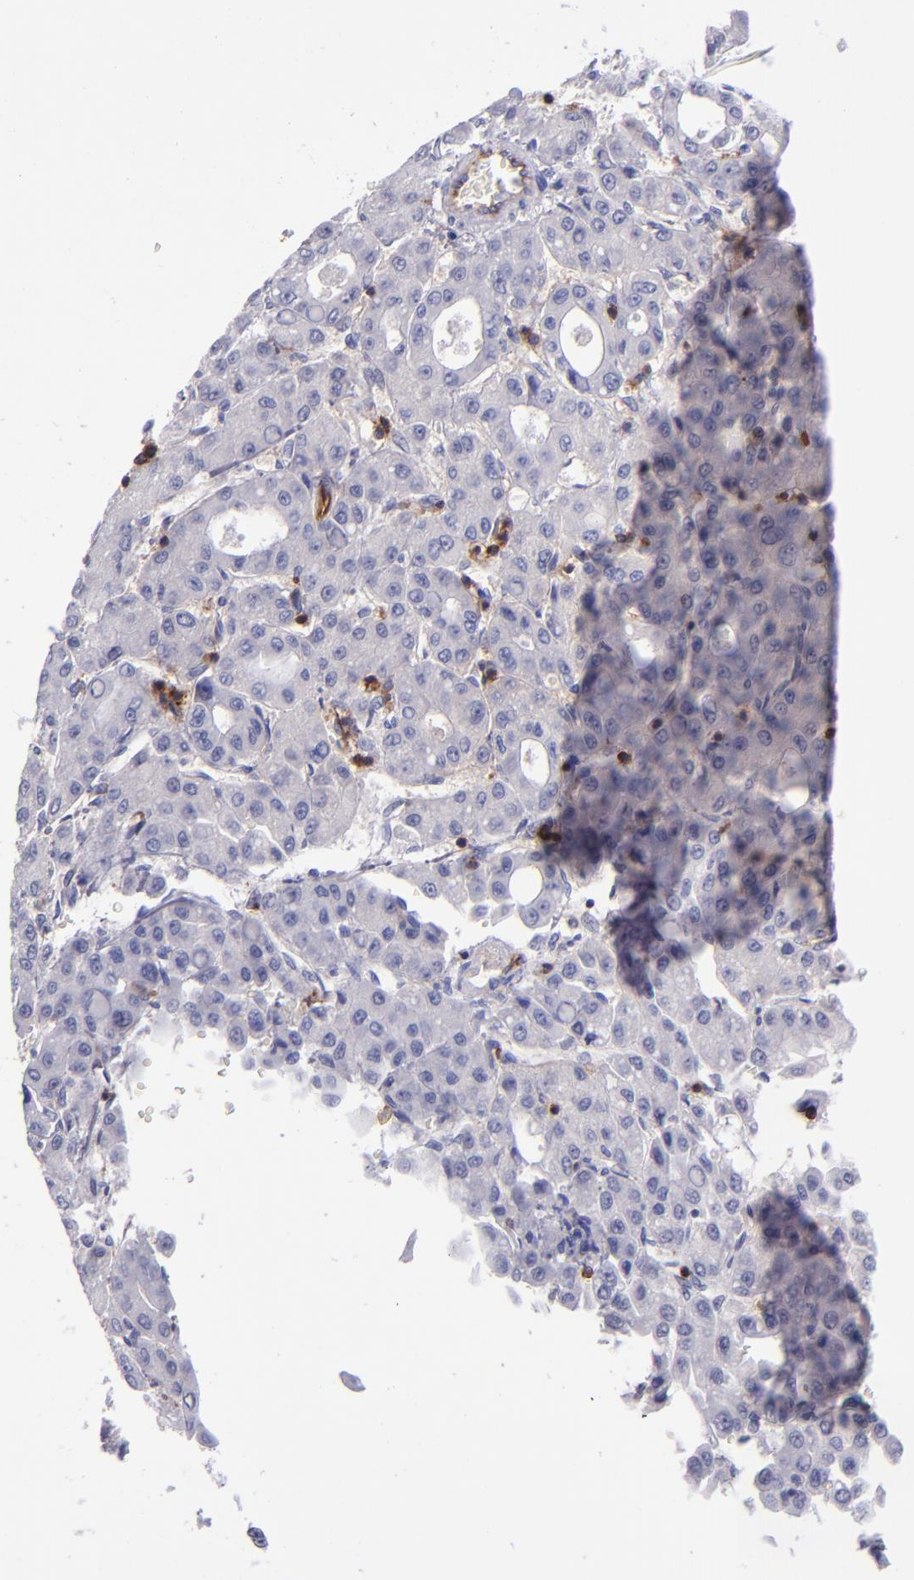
{"staining": {"intensity": "negative", "quantity": "none", "location": "none"}, "tissue": "liver cancer", "cell_type": "Tumor cells", "image_type": "cancer", "snomed": [{"axis": "morphology", "description": "Carcinoma, Hepatocellular, NOS"}, {"axis": "topography", "description": "Liver"}], "caption": "Tumor cells are negative for brown protein staining in hepatocellular carcinoma (liver).", "gene": "ICAM3", "patient": {"sex": "male", "age": 69}}